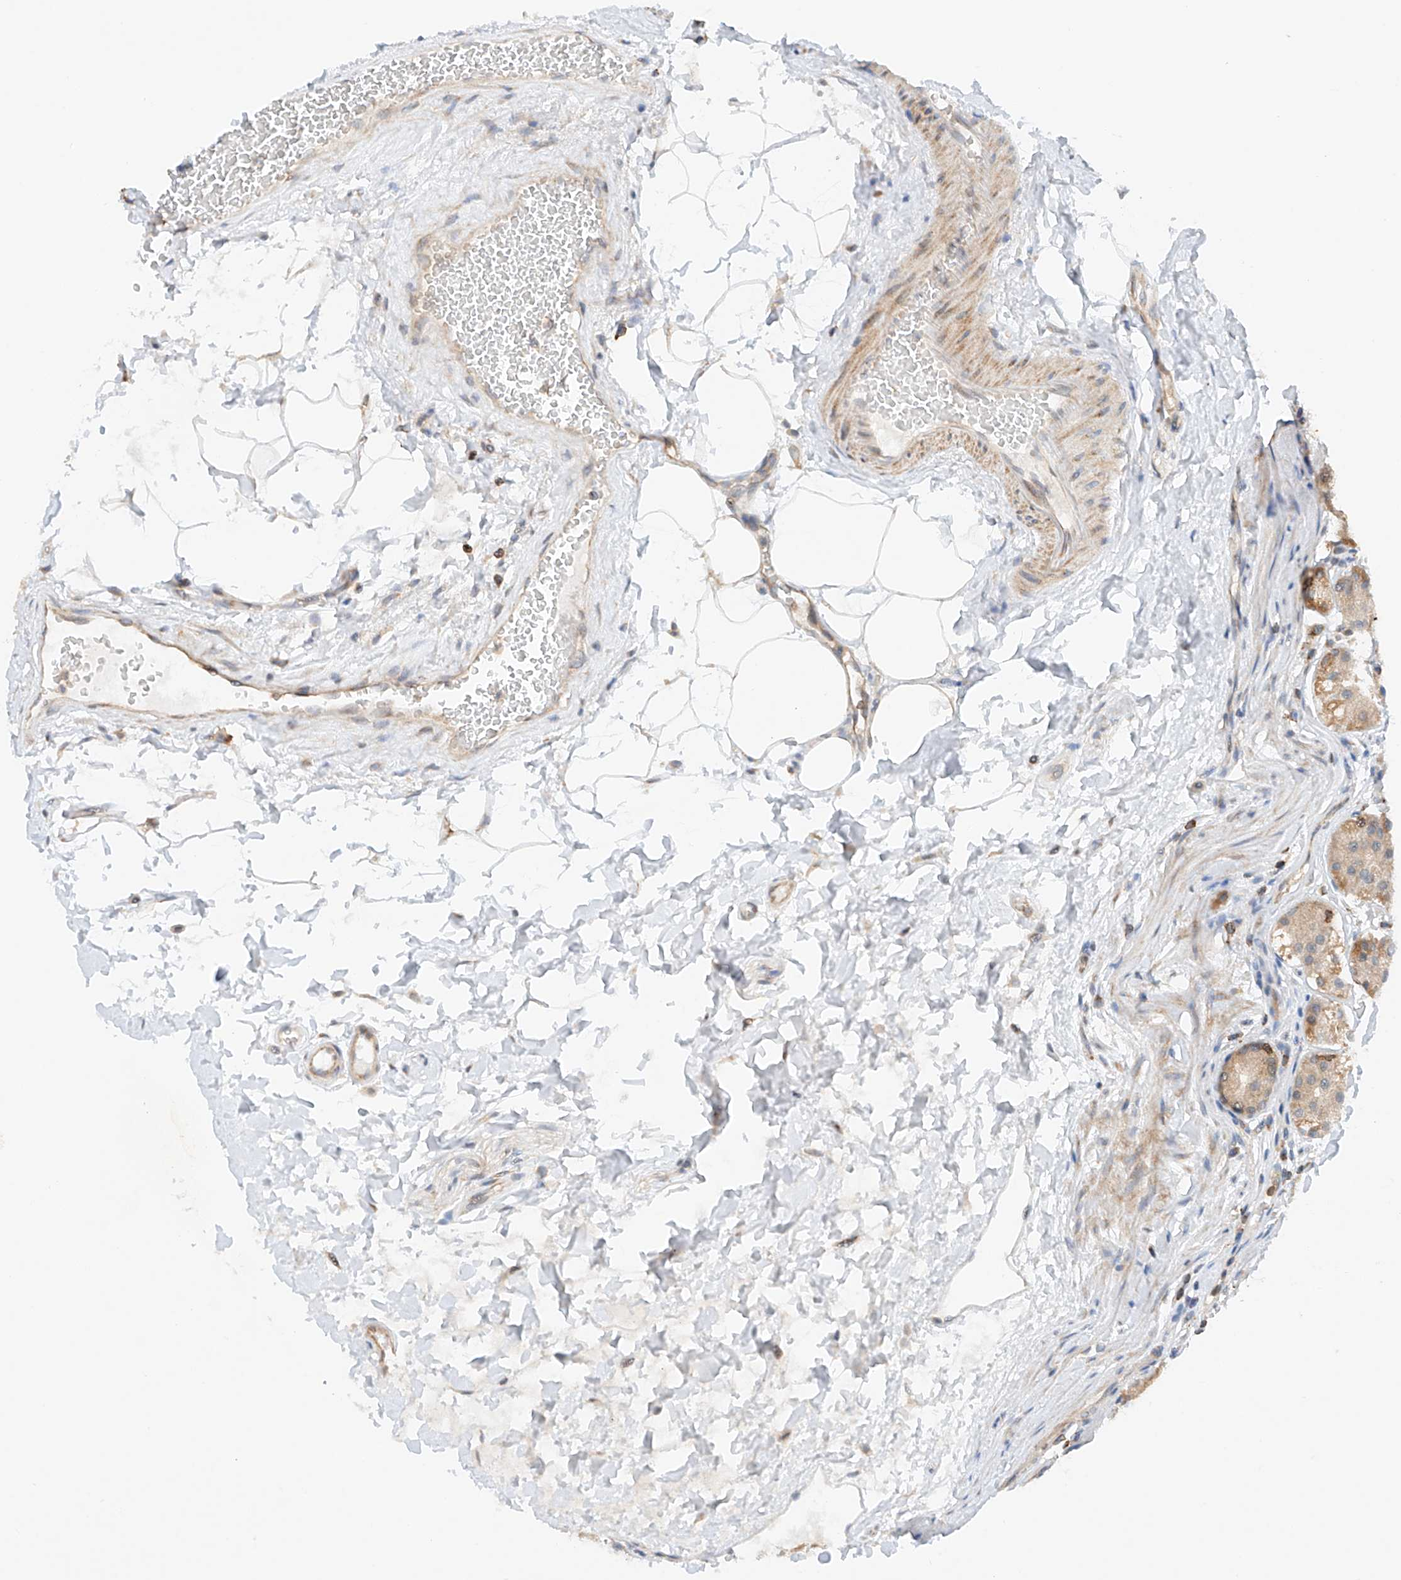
{"staining": {"intensity": "weak", "quantity": "<25%", "location": "cytoplasmic/membranous"}, "tissue": "stomach", "cell_type": "Glandular cells", "image_type": "normal", "snomed": [{"axis": "morphology", "description": "Normal tissue, NOS"}, {"axis": "topography", "description": "Stomach"}, {"axis": "topography", "description": "Stomach, lower"}], "caption": "Immunohistochemistry histopathology image of normal stomach stained for a protein (brown), which displays no positivity in glandular cells.", "gene": "MFN2", "patient": {"sex": "female", "age": 56}}